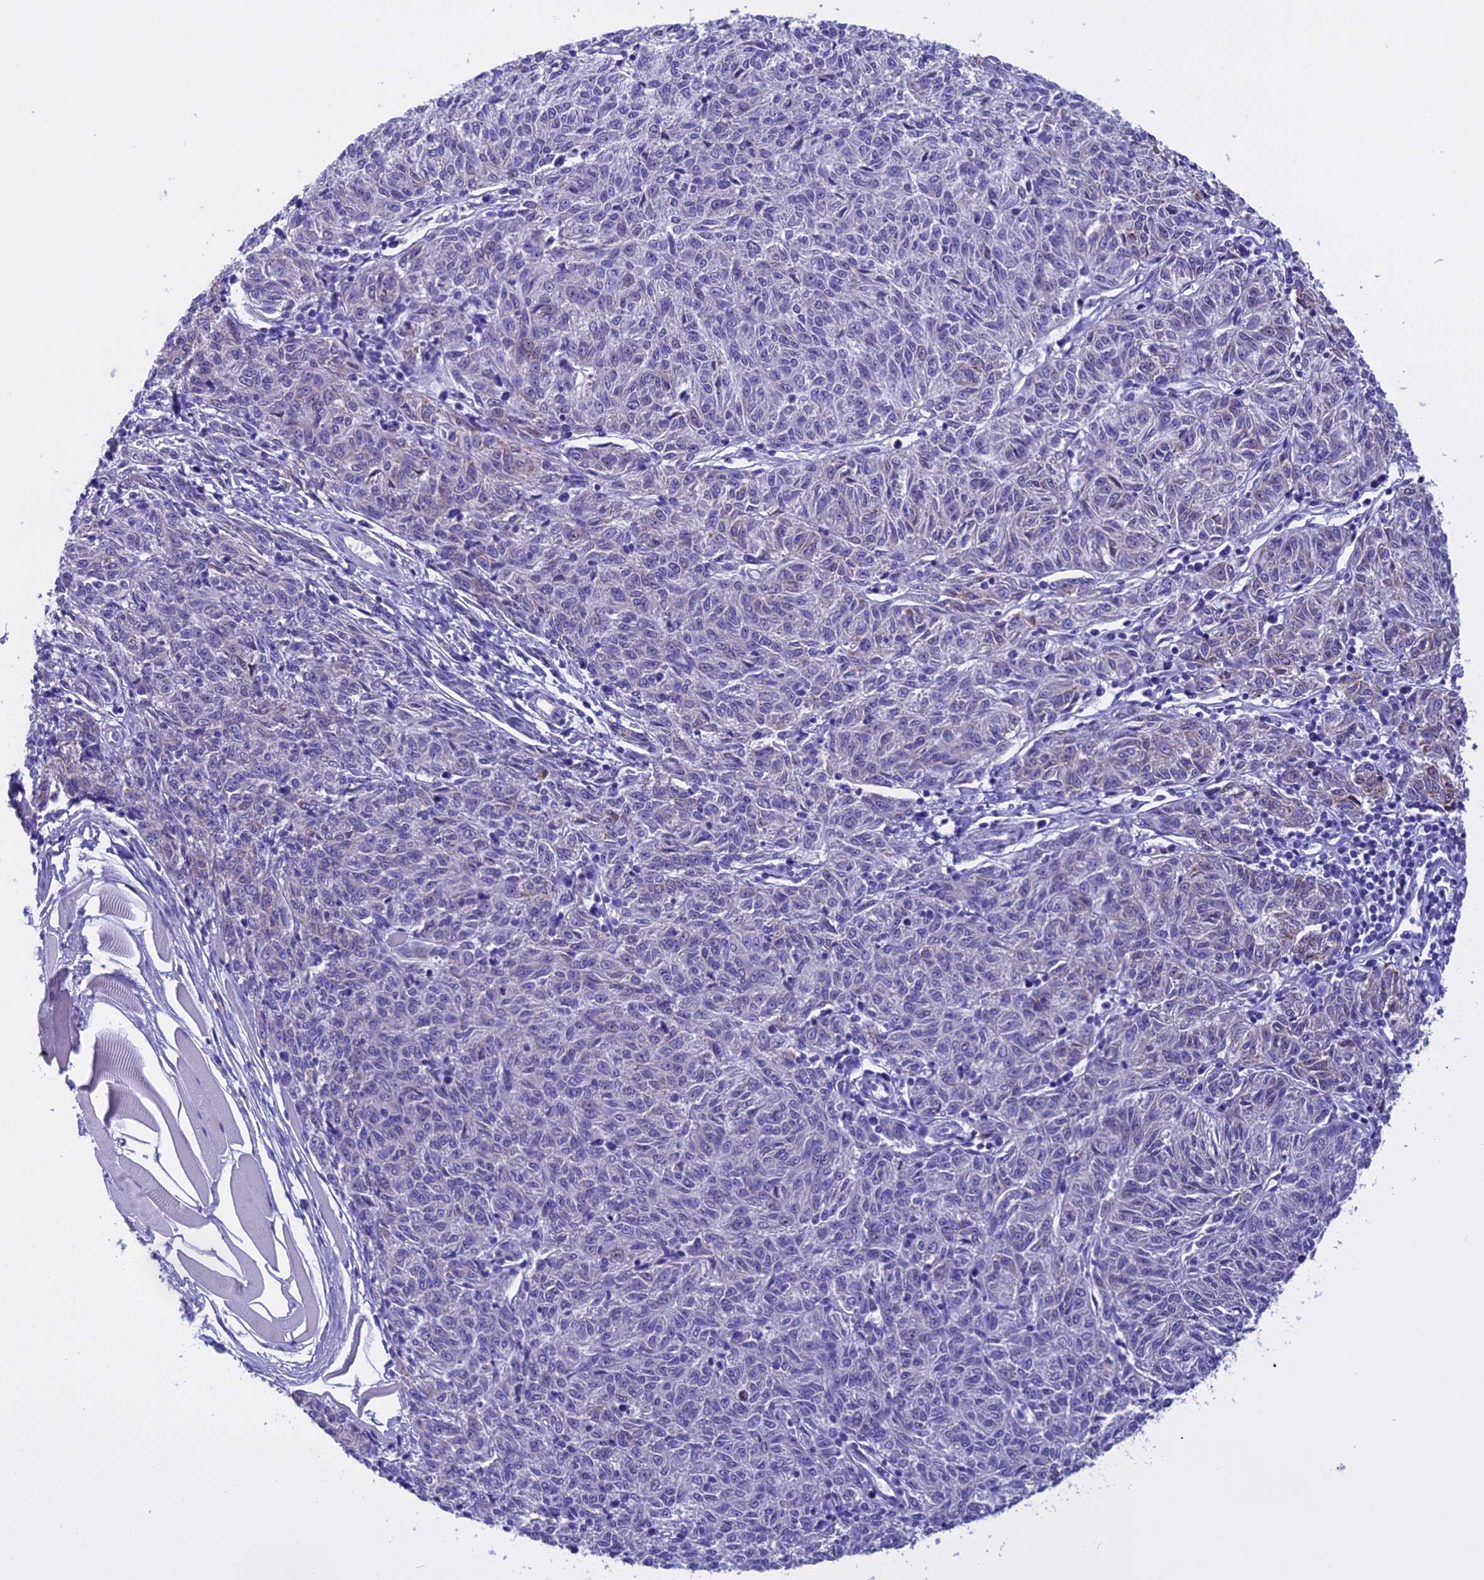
{"staining": {"intensity": "negative", "quantity": "none", "location": "none"}, "tissue": "melanoma", "cell_type": "Tumor cells", "image_type": "cancer", "snomed": [{"axis": "morphology", "description": "Malignant melanoma, NOS"}, {"axis": "topography", "description": "Skin"}], "caption": "Tumor cells are negative for brown protein staining in melanoma.", "gene": "KCTD14", "patient": {"sex": "female", "age": 72}}